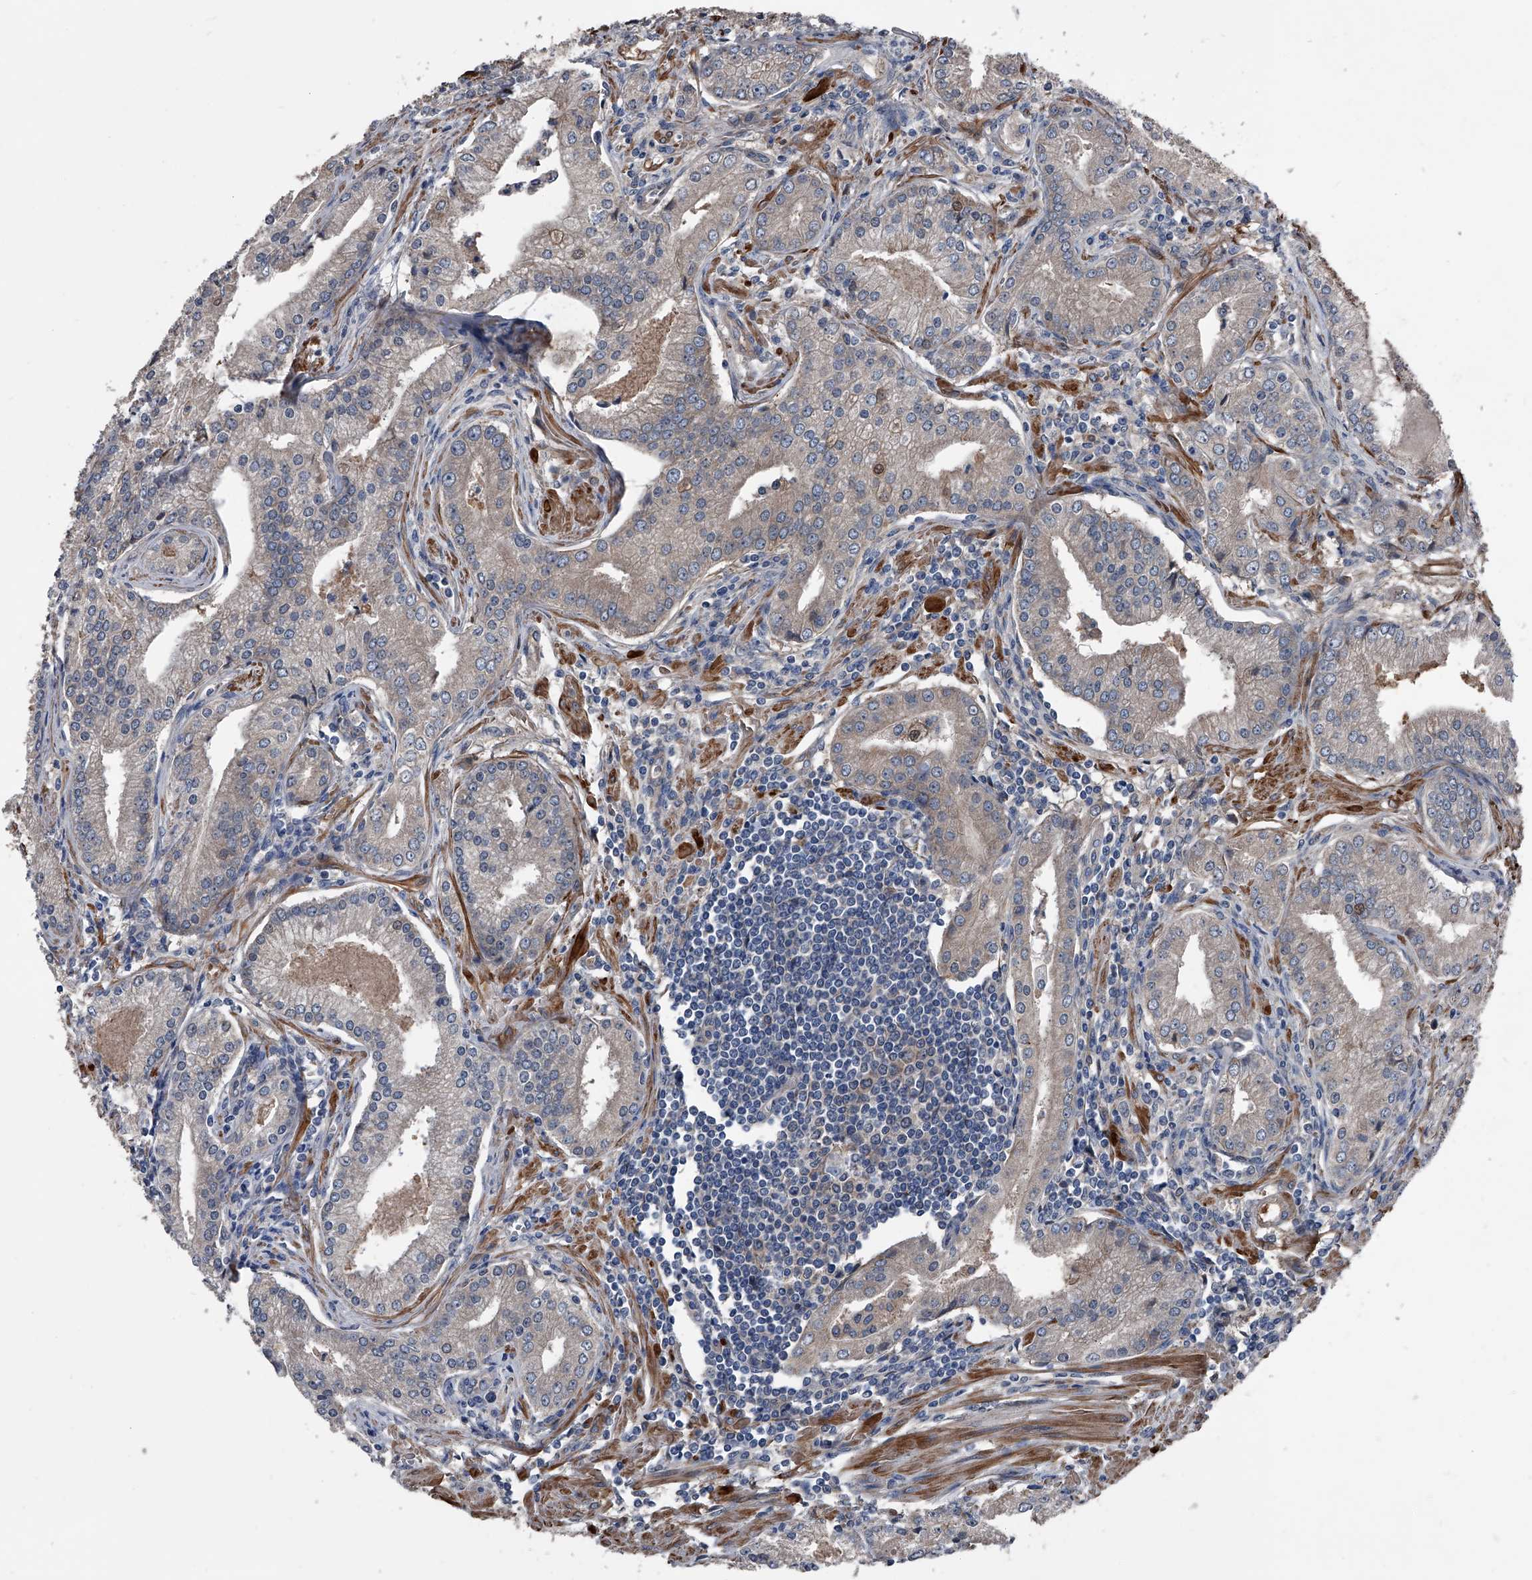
{"staining": {"intensity": "negative", "quantity": "none", "location": "none"}, "tissue": "prostate cancer", "cell_type": "Tumor cells", "image_type": "cancer", "snomed": [{"axis": "morphology", "description": "Adenocarcinoma, Low grade"}, {"axis": "topography", "description": "Prostate"}], "caption": "Tumor cells show no significant positivity in prostate adenocarcinoma (low-grade).", "gene": "KIF13A", "patient": {"sex": "male", "age": 54}}